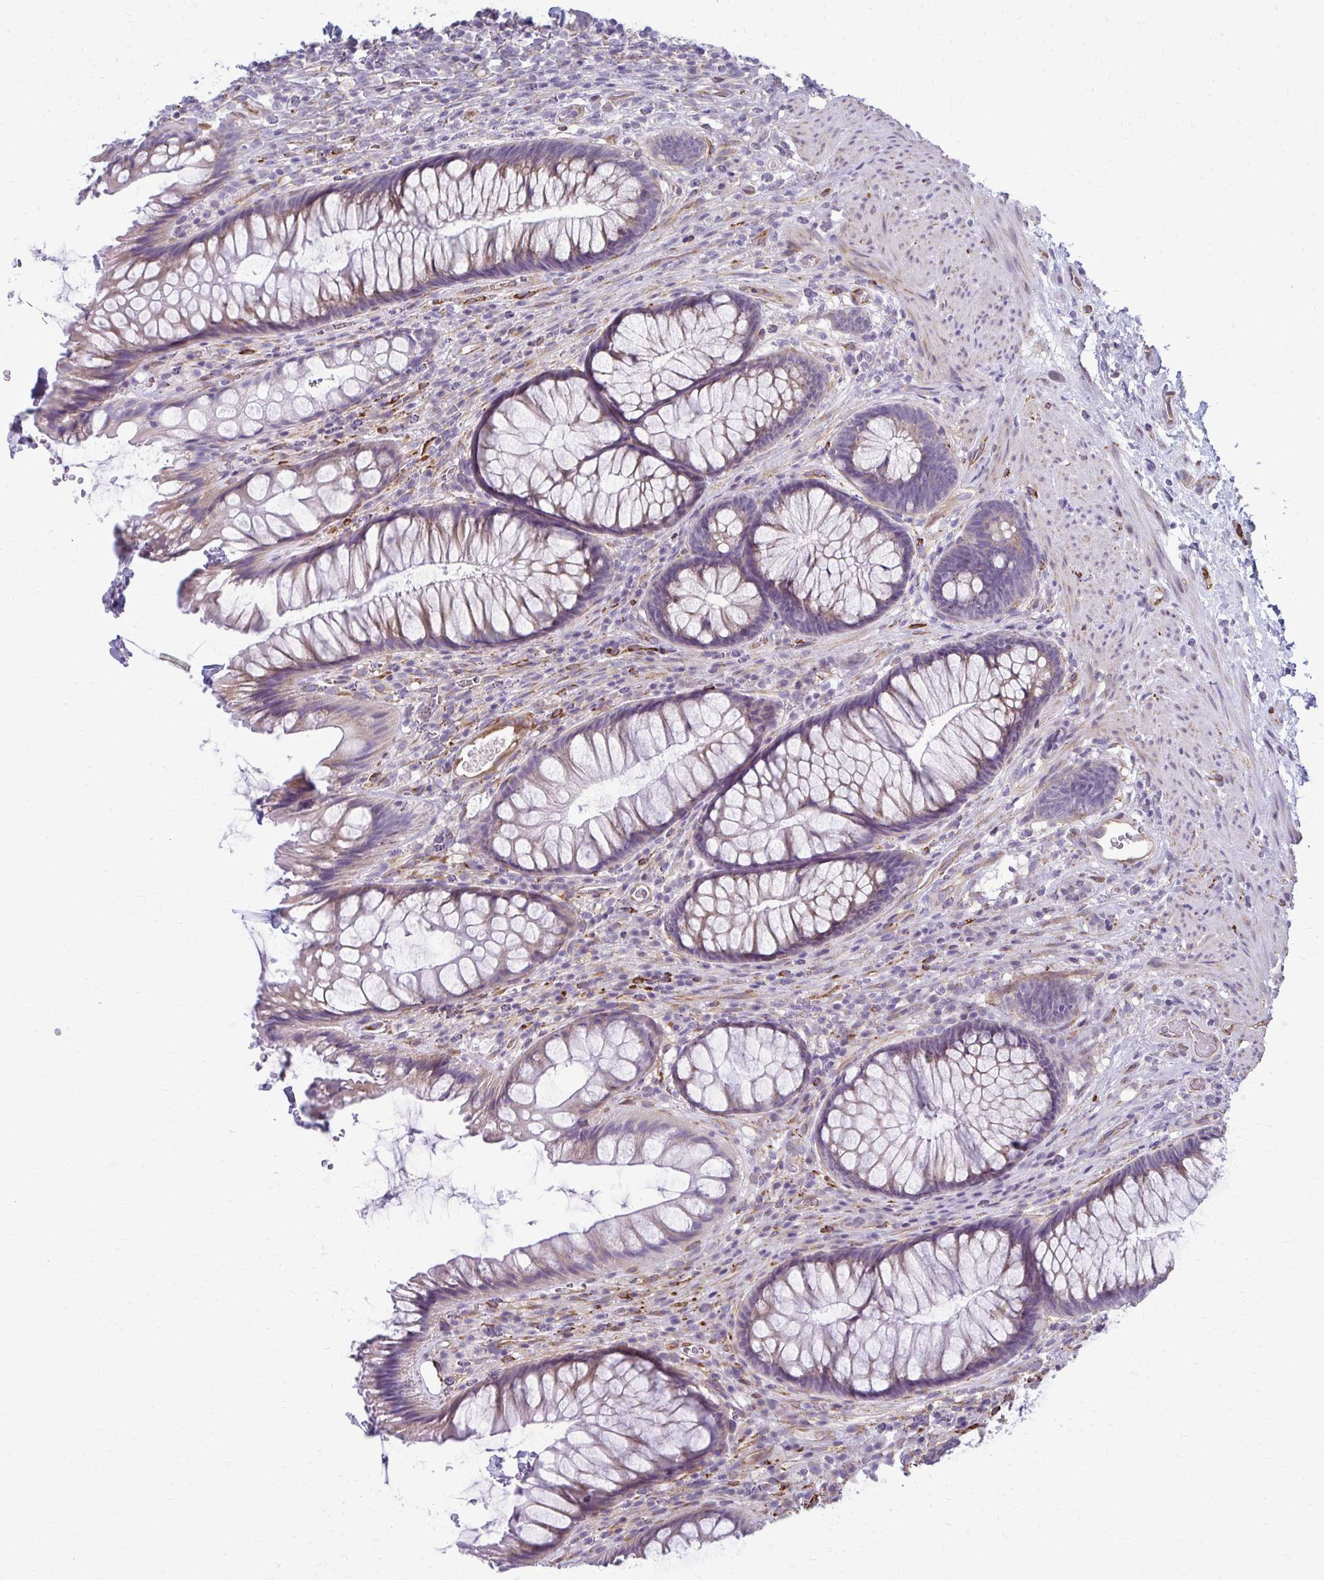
{"staining": {"intensity": "weak", "quantity": "25%-75%", "location": "cytoplasmic/membranous"}, "tissue": "rectum", "cell_type": "Glandular cells", "image_type": "normal", "snomed": [{"axis": "morphology", "description": "Normal tissue, NOS"}, {"axis": "topography", "description": "Rectum"}], "caption": "Benign rectum exhibits weak cytoplasmic/membranous staining in approximately 25%-75% of glandular cells (brown staining indicates protein expression, while blue staining denotes nuclei)..", "gene": "DEPP1", "patient": {"sex": "male", "age": 53}}